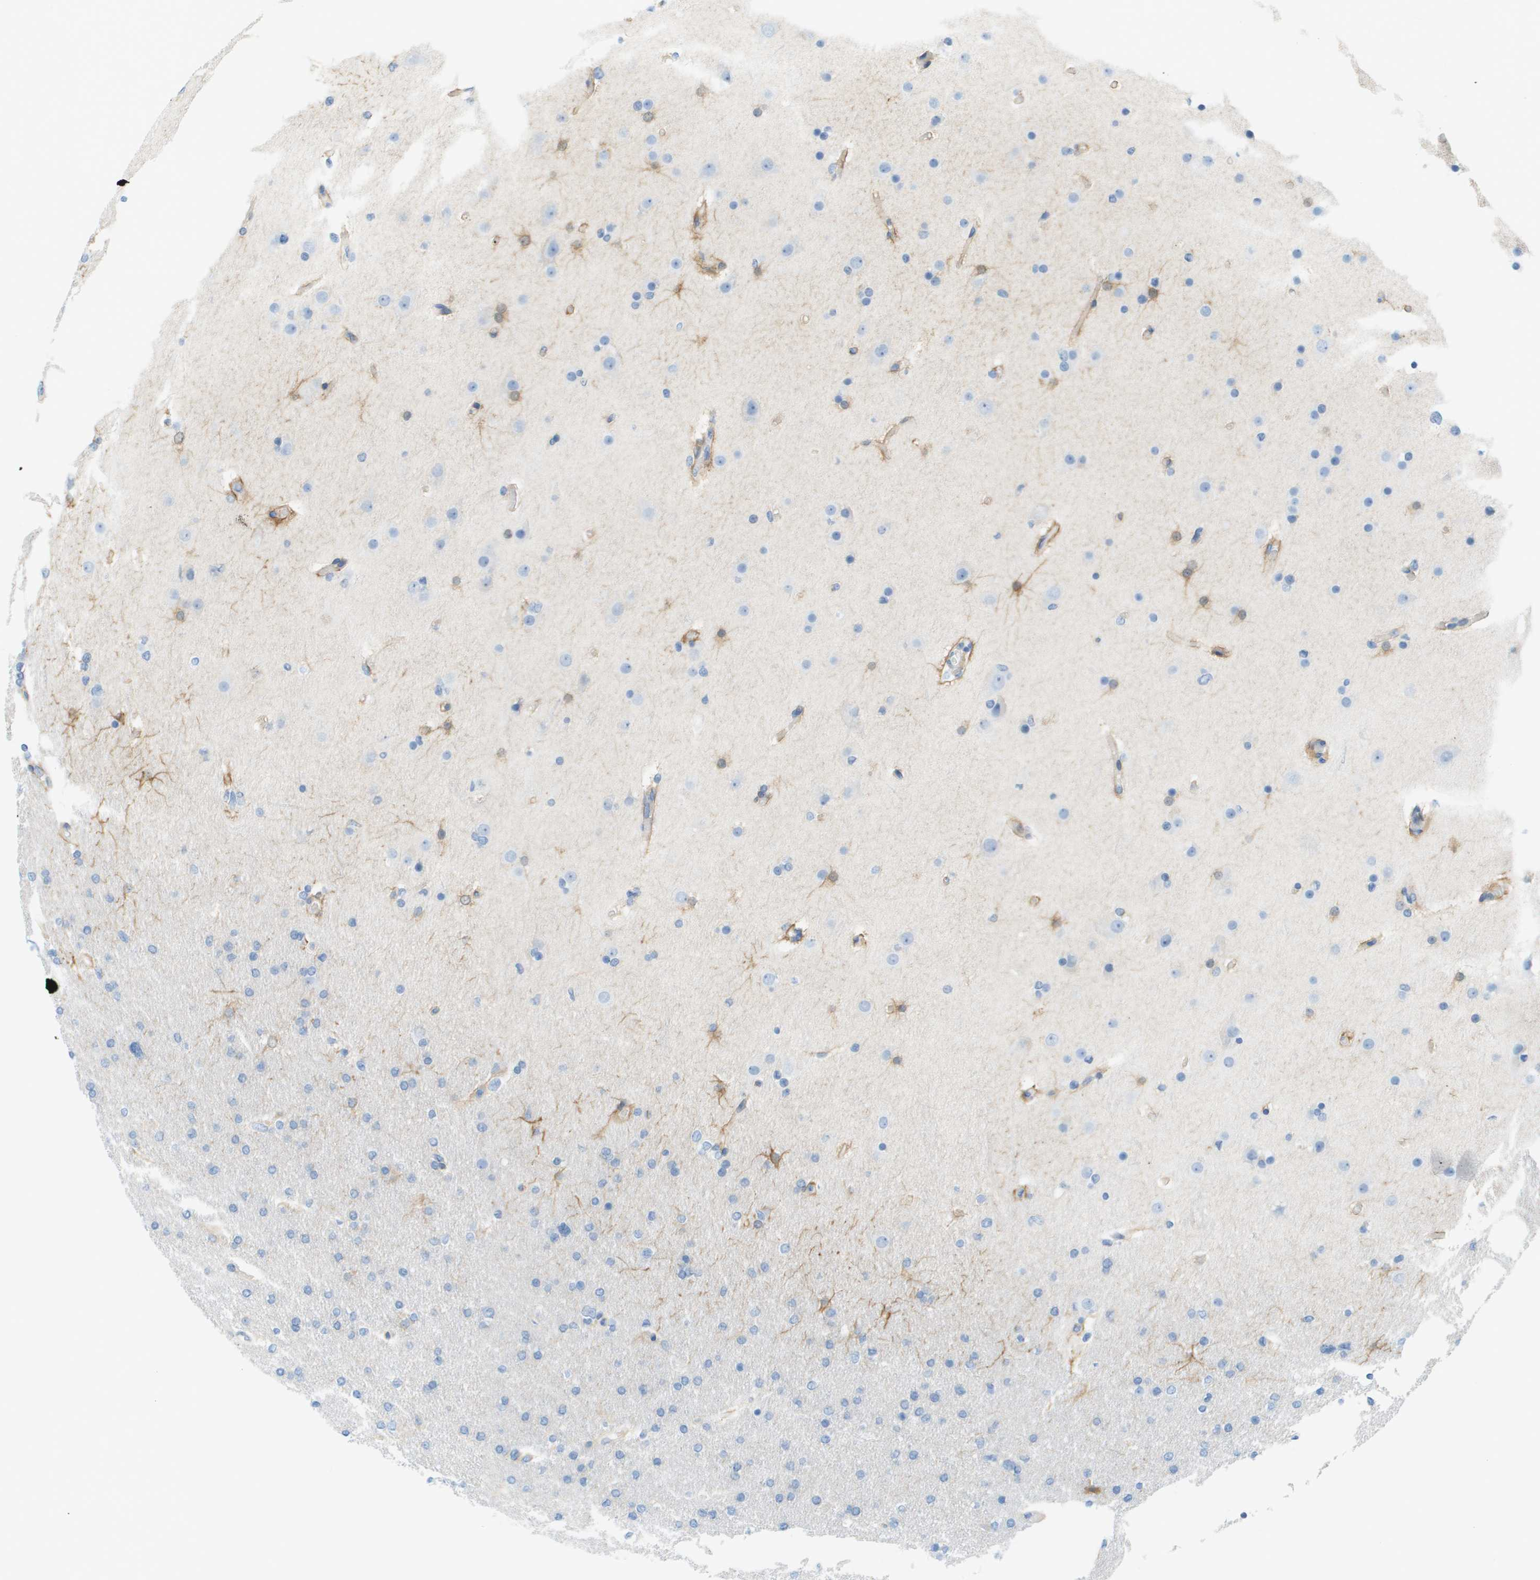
{"staining": {"intensity": "negative", "quantity": "none", "location": "none"}, "tissue": "glioma", "cell_type": "Tumor cells", "image_type": "cancer", "snomed": [{"axis": "morphology", "description": "Glioma, malignant, High grade"}, {"axis": "topography", "description": "Cerebral cortex"}], "caption": "Photomicrograph shows no protein staining in tumor cells of glioma tissue.", "gene": "CUL9", "patient": {"sex": "female", "age": 36}}